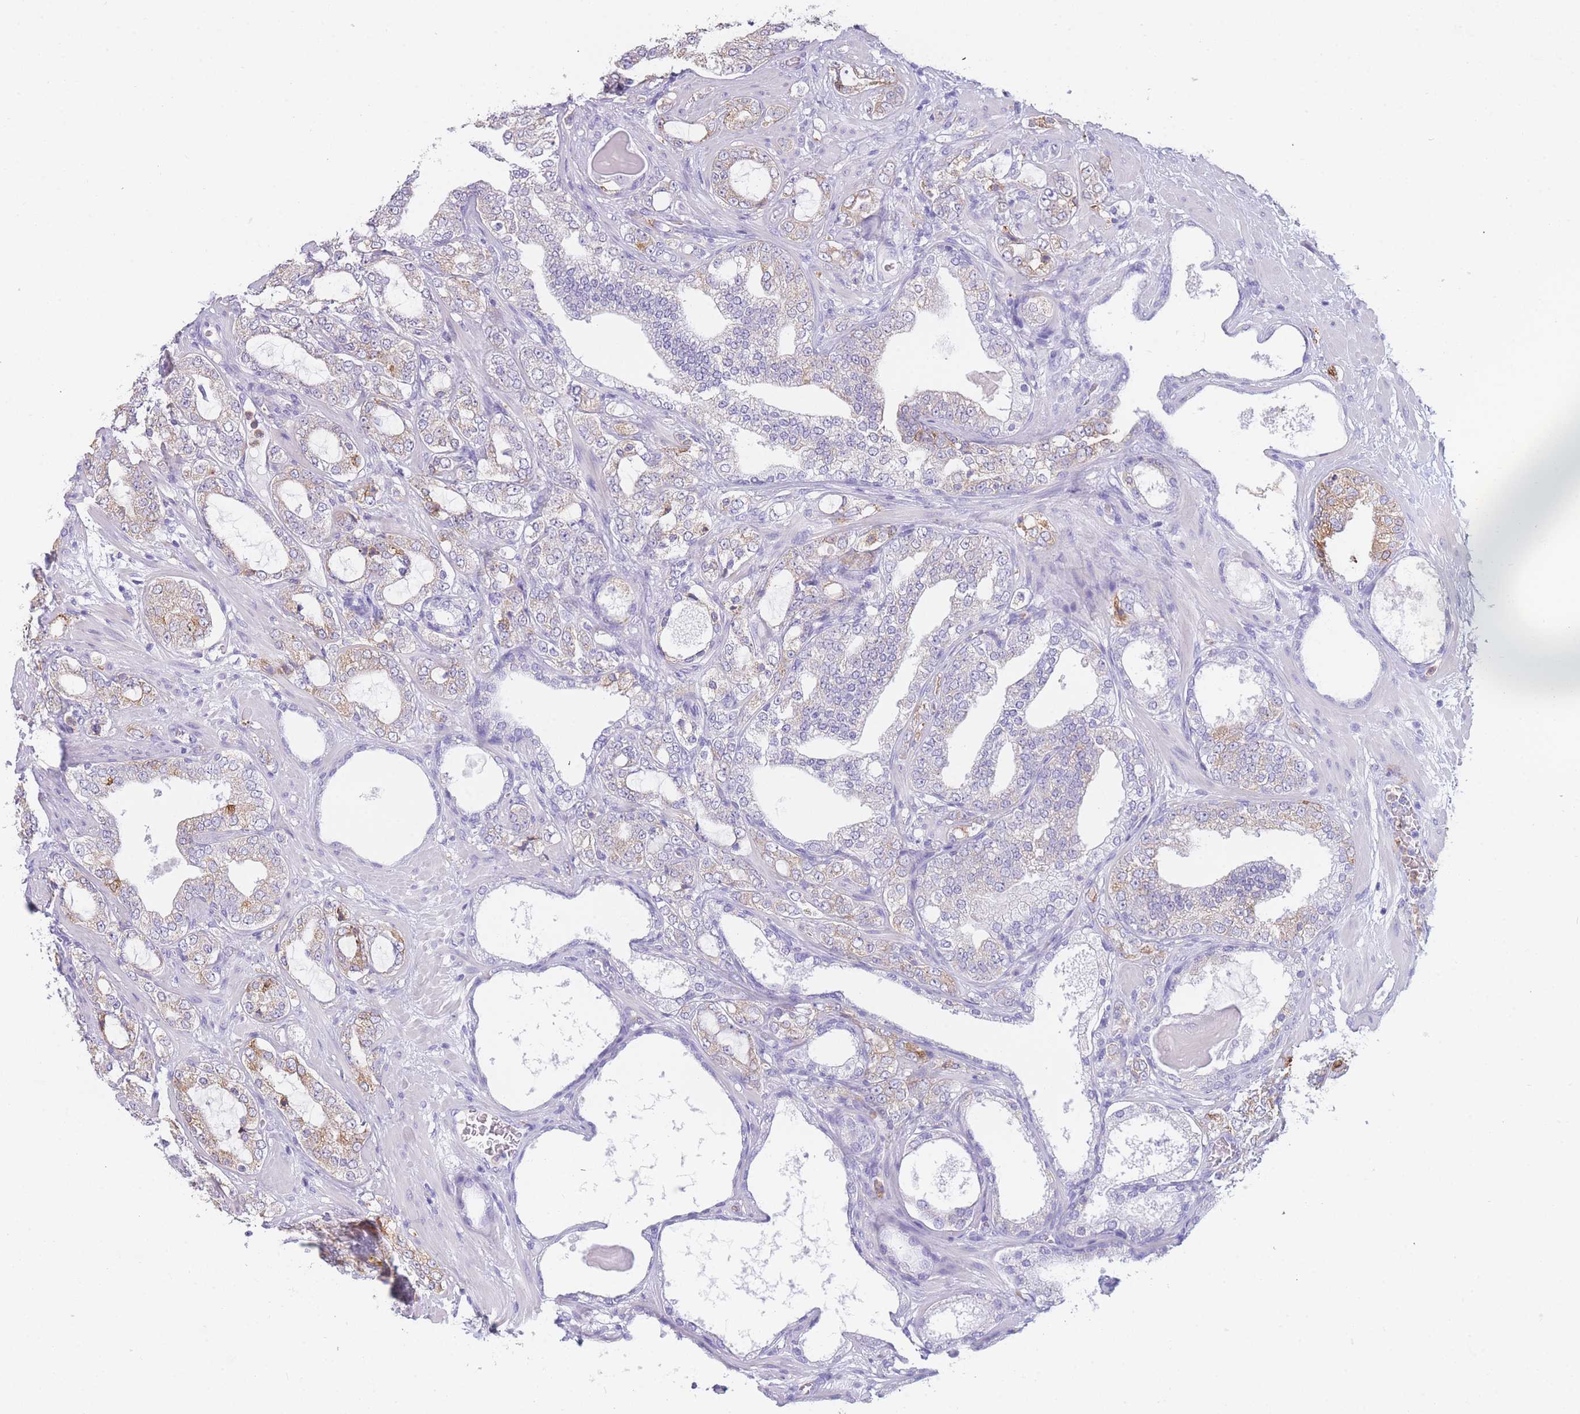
{"staining": {"intensity": "weak", "quantity": "25%-75%", "location": "cytoplasmic/membranous"}, "tissue": "prostate cancer", "cell_type": "Tumor cells", "image_type": "cancer", "snomed": [{"axis": "morphology", "description": "Adenocarcinoma, High grade"}, {"axis": "topography", "description": "Prostate"}], "caption": "Immunohistochemical staining of prostate adenocarcinoma (high-grade) demonstrates low levels of weak cytoplasmic/membranous positivity in about 25%-75% of tumor cells.", "gene": "ZNF627", "patient": {"sex": "male", "age": 64}}